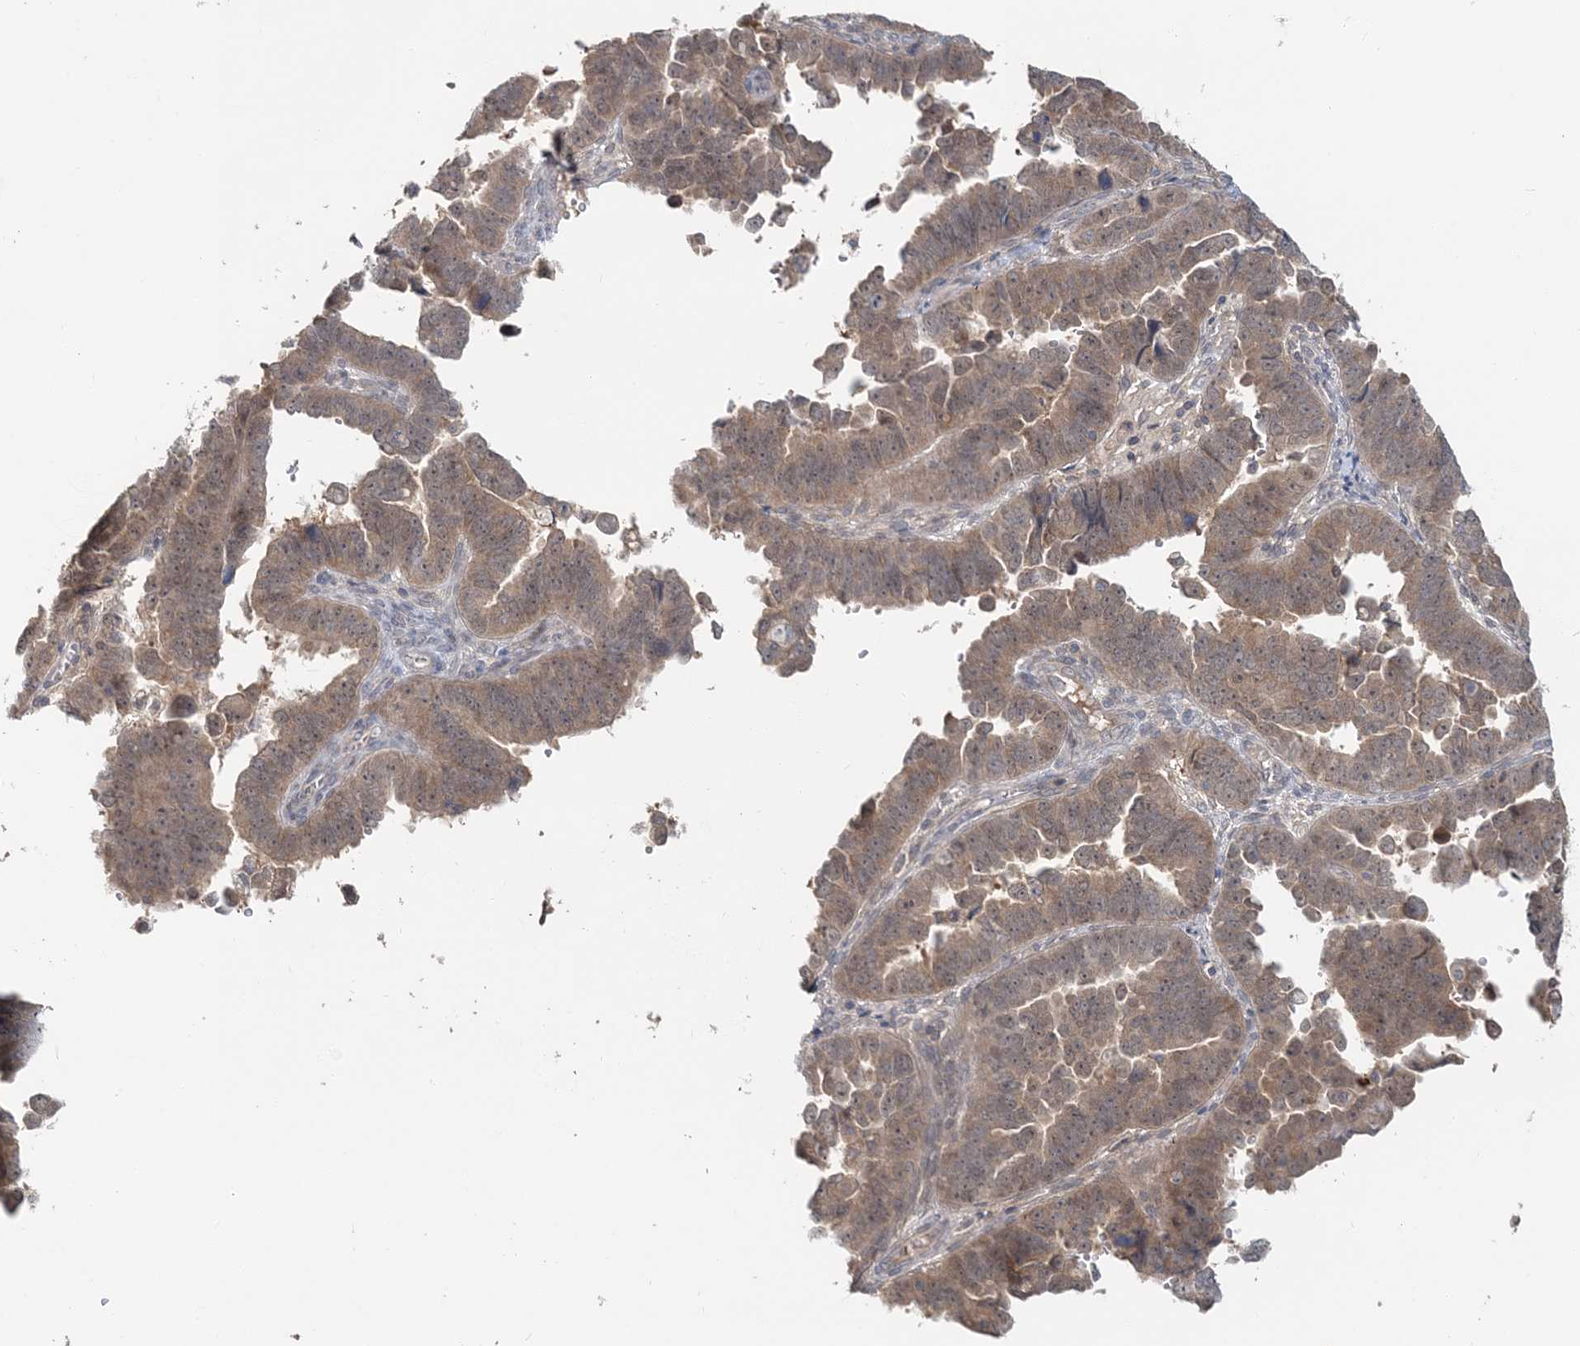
{"staining": {"intensity": "weak", "quantity": ">75%", "location": "cytoplasmic/membranous"}, "tissue": "endometrial cancer", "cell_type": "Tumor cells", "image_type": "cancer", "snomed": [{"axis": "morphology", "description": "Adenocarcinoma, NOS"}, {"axis": "topography", "description": "Endometrium"}], "caption": "This histopathology image reveals immunohistochemistry (IHC) staining of human endometrial cancer (adenocarcinoma), with low weak cytoplasmic/membranous positivity in approximately >75% of tumor cells.", "gene": "RNF25", "patient": {"sex": "female", "age": 75}}